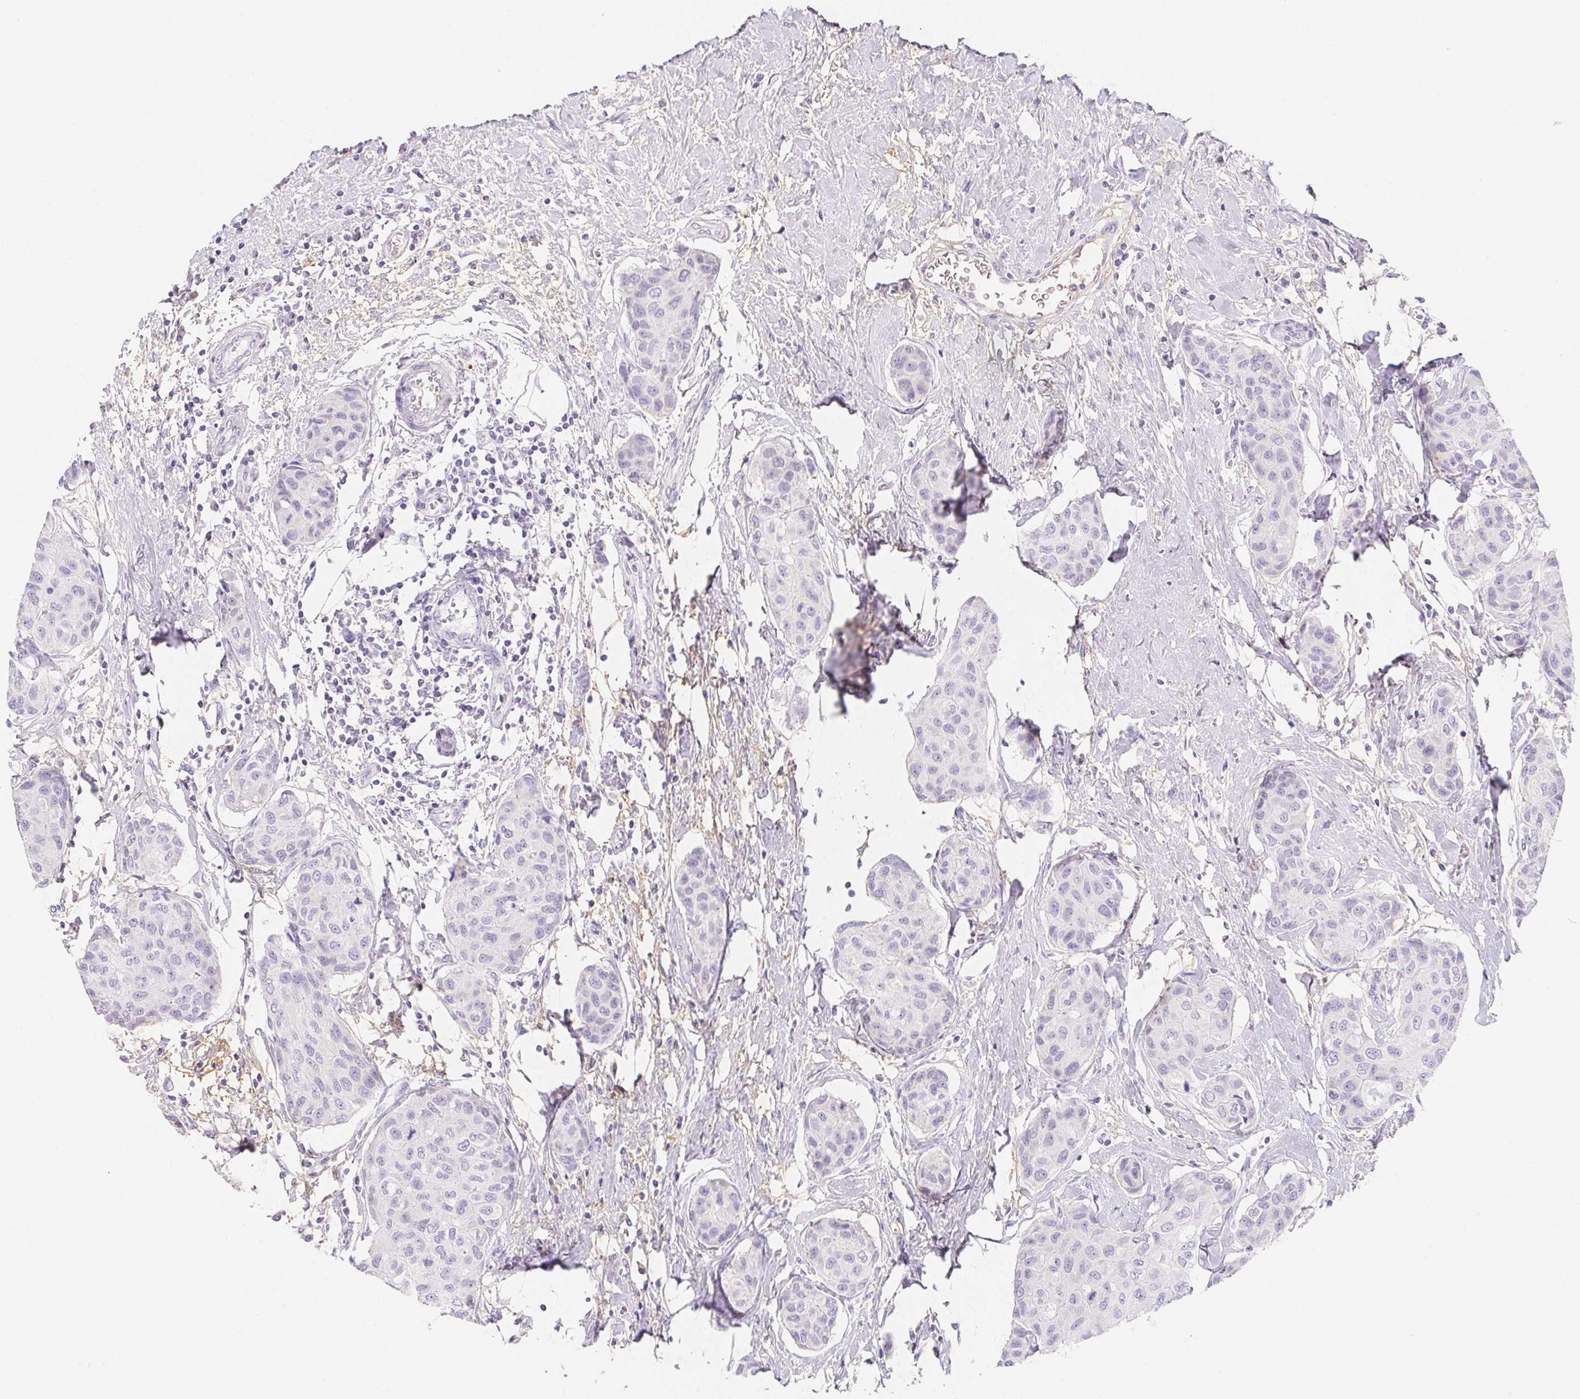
{"staining": {"intensity": "negative", "quantity": "none", "location": "none"}, "tissue": "breast cancer", "cell_type": "Tumor cells", "image_type": "cancer", "snomed": [{"axis": "morphology", "description": "Duct carcinoma"}, {"axis": "topography", "description": "Breast"}], "caption": "The photomicrograph exhibits no staining of tumor cells in breast invasive ductal carcinoma. The staining was performed using DAB to visualize the protein expression in brown, while the nuclei were stained in blue with hematoxylin (Magnification: 20x).", "gene": "ITIH2", "patient": {"sex": "female", "age": 80}}